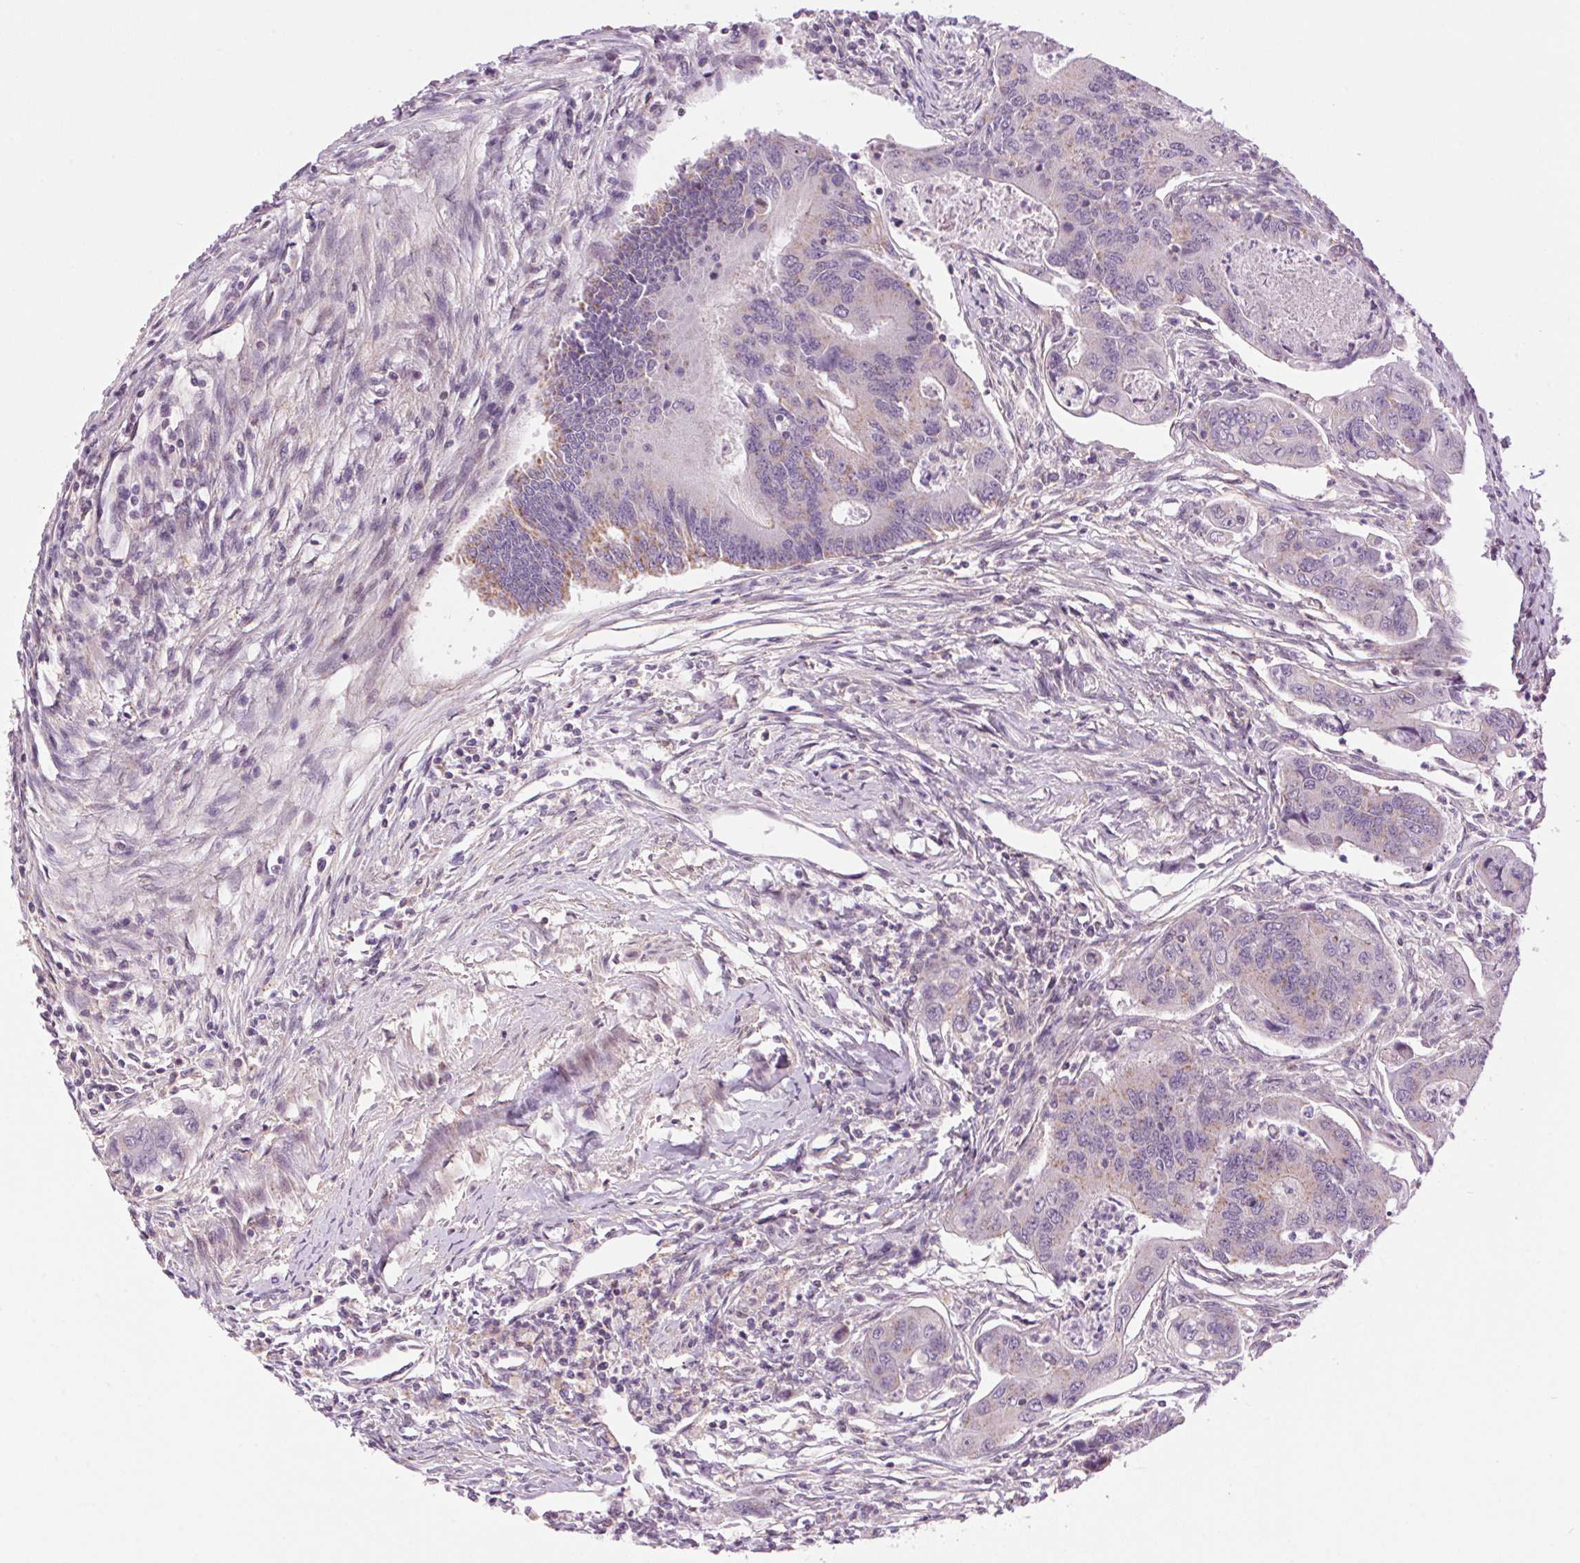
{"staining": {"intensity": "negative", "quantity": "none", "location": "none"}, "tissue": "colorectal cancer", "cell_type": "Tumor cells", "image_type": "cancer", "snomed": [{"axis": "morphology", "description": "Adenocarcinoma, NOS"}, {"axis": "topography", "description": "Colon"}], "caption": "Micrograph shows no protein staining in tumor cells of colorectal adenocarcinoma tissue.", "gene": "SMIM13", "patient": {"sex": "female", "age": 67}}